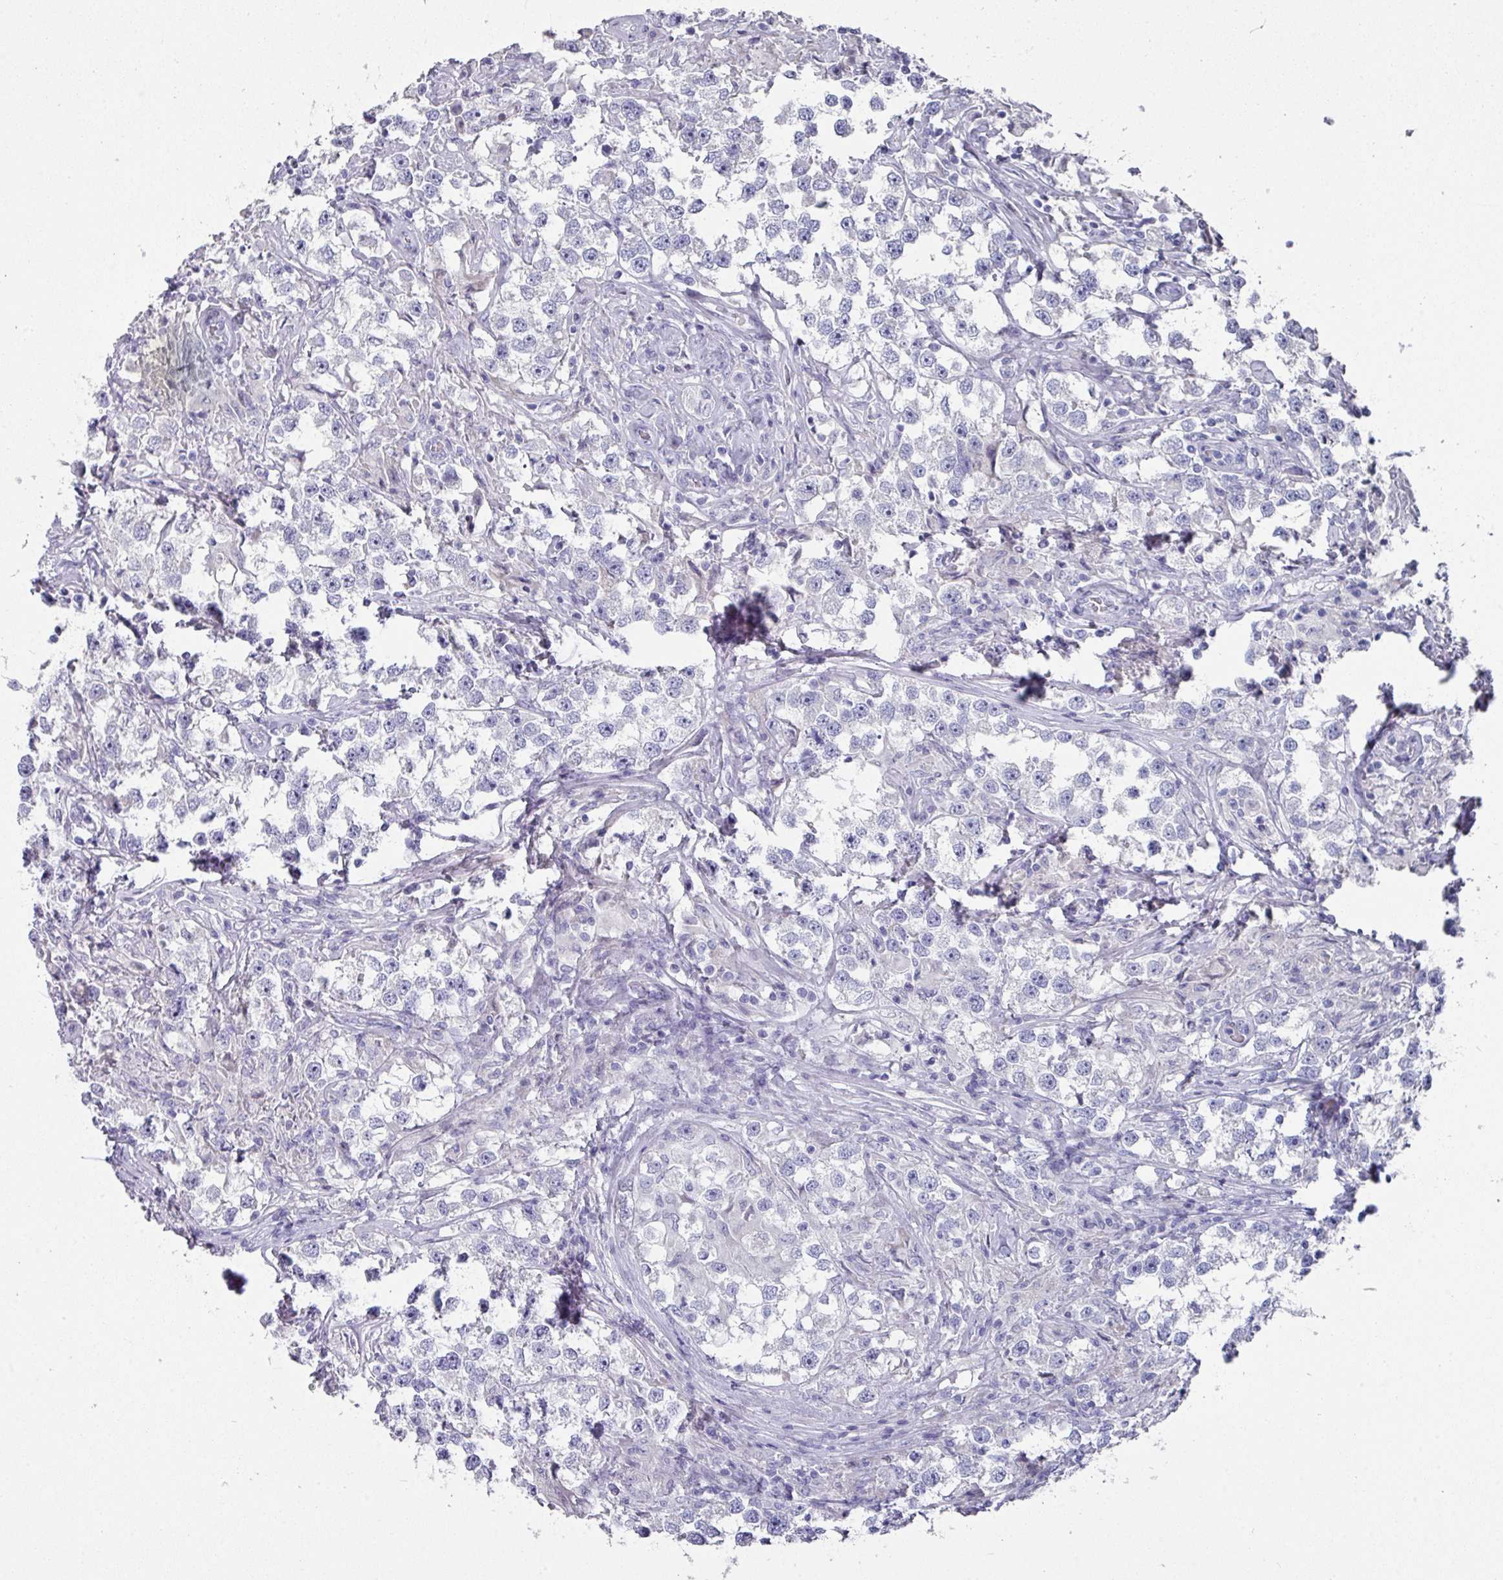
{"staining": {"intensity": "negative", "quantity": "none", "location": "none"}, "tissue": "testis cancer", "cell_type": "Tumor cells", "image_type": "cancer", "snomed": [{"axis": "morphology", "description": "Seminoma, NOS"}, {"axis": "topography", "description": "Testis"}], "caption": "Tumor cells show no significant staining in testis cancer.", "gene": "DEFB115", "patient": {"sex": "male", "age": 46}}